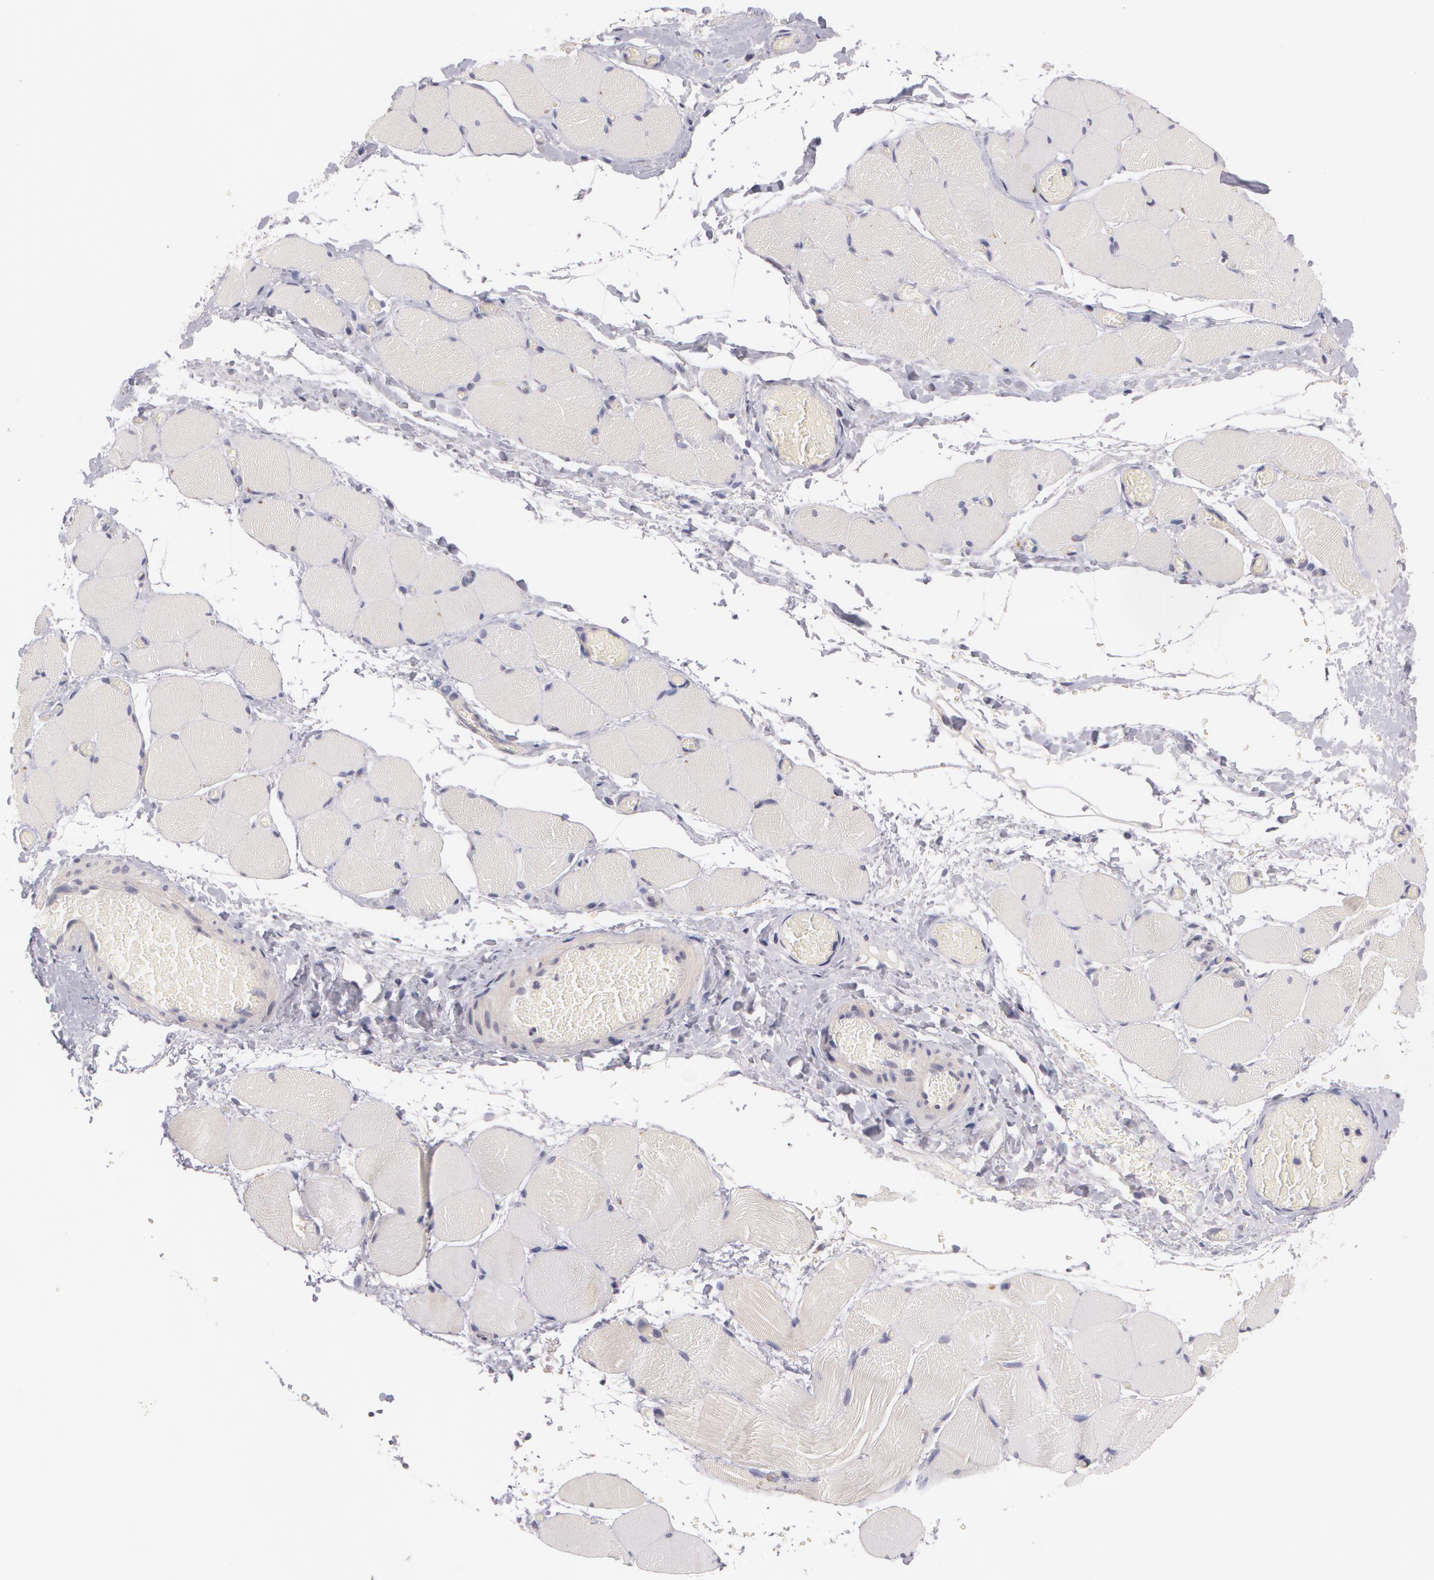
{"staining": {"intensity": "negative", "quantity": "none", "location": "none"}, "tissue": "skeletal muscle", "cell_type": "Myocytes", "image_type": "normal", "snomed": [{"axis": "morphology", "description": "Normal tissue, NOS"}, {"axis": "topography", "description": "Skeletal muscle"}, {"axis": "topography", "description": "Soft tissue"}], "caption": "IHC photomicrograph of benign skeletal muscle stained for a protein (brown), which reveals no expression in myocytes. The staining is performed using DAB brown chromogen with nuclei counter-stained in using hematoxylin.", "gene": "CASK", "patient": {"sex": "female", "age": 58}}